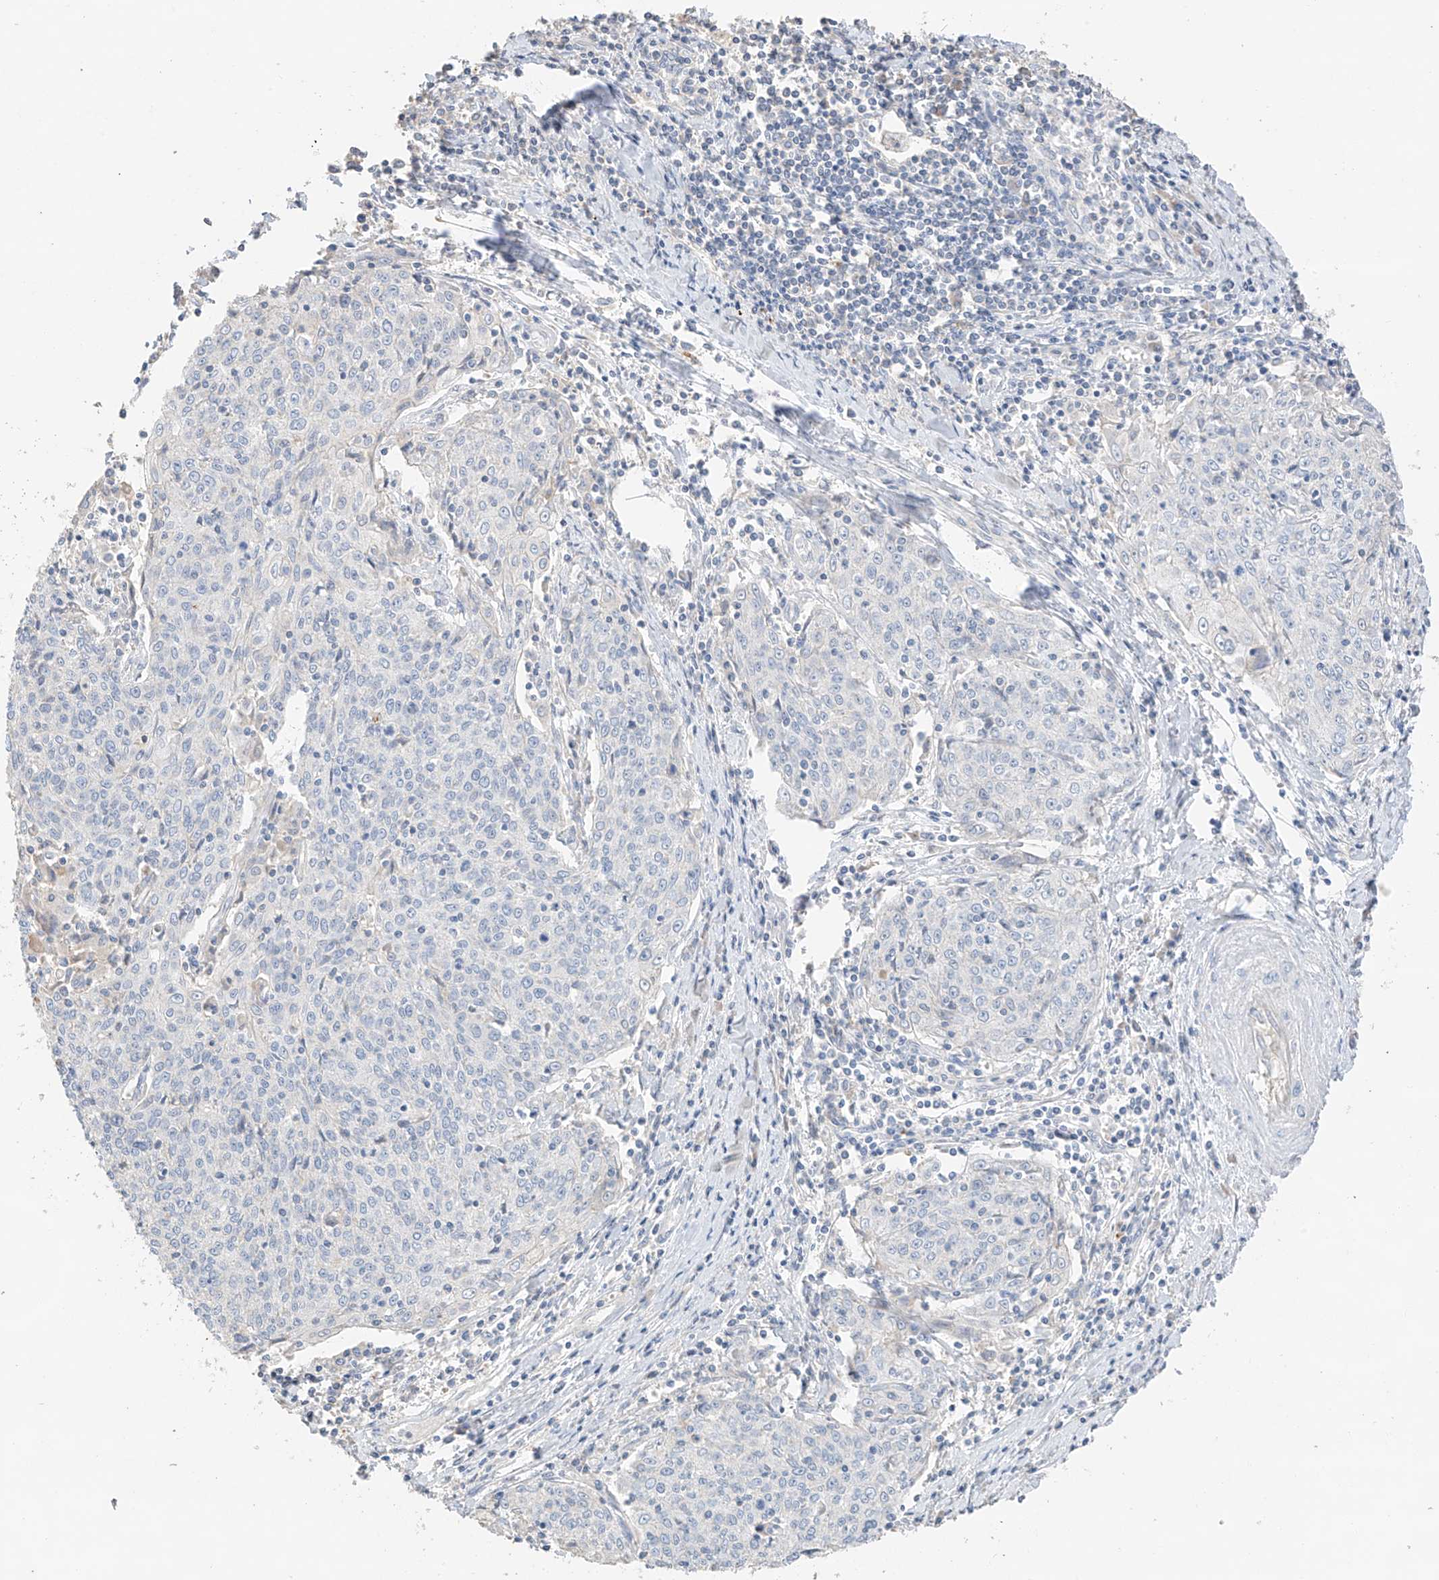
{"staining": {"intensity": "negative", "quantity": "none", "location": "none"}, "tissue": "cervical cancer", "cell_type": "Tumor cells", "image_type": "cancer", "snomed": [{"axis": "morphology", "description": "Squamous cell carcinoma, NOS"}, {"axis": "topography", "description": "Cervix"}], "caption": "Immunohistochemical staining of human cervical squamous cell carcinoma shows no significant expression in tumor cells. (Brightfield microscopy of DAB immunohistochemistry at high magnification).", "gene": "CAPN13", "patient": {"sex": "female", "age": 48}}